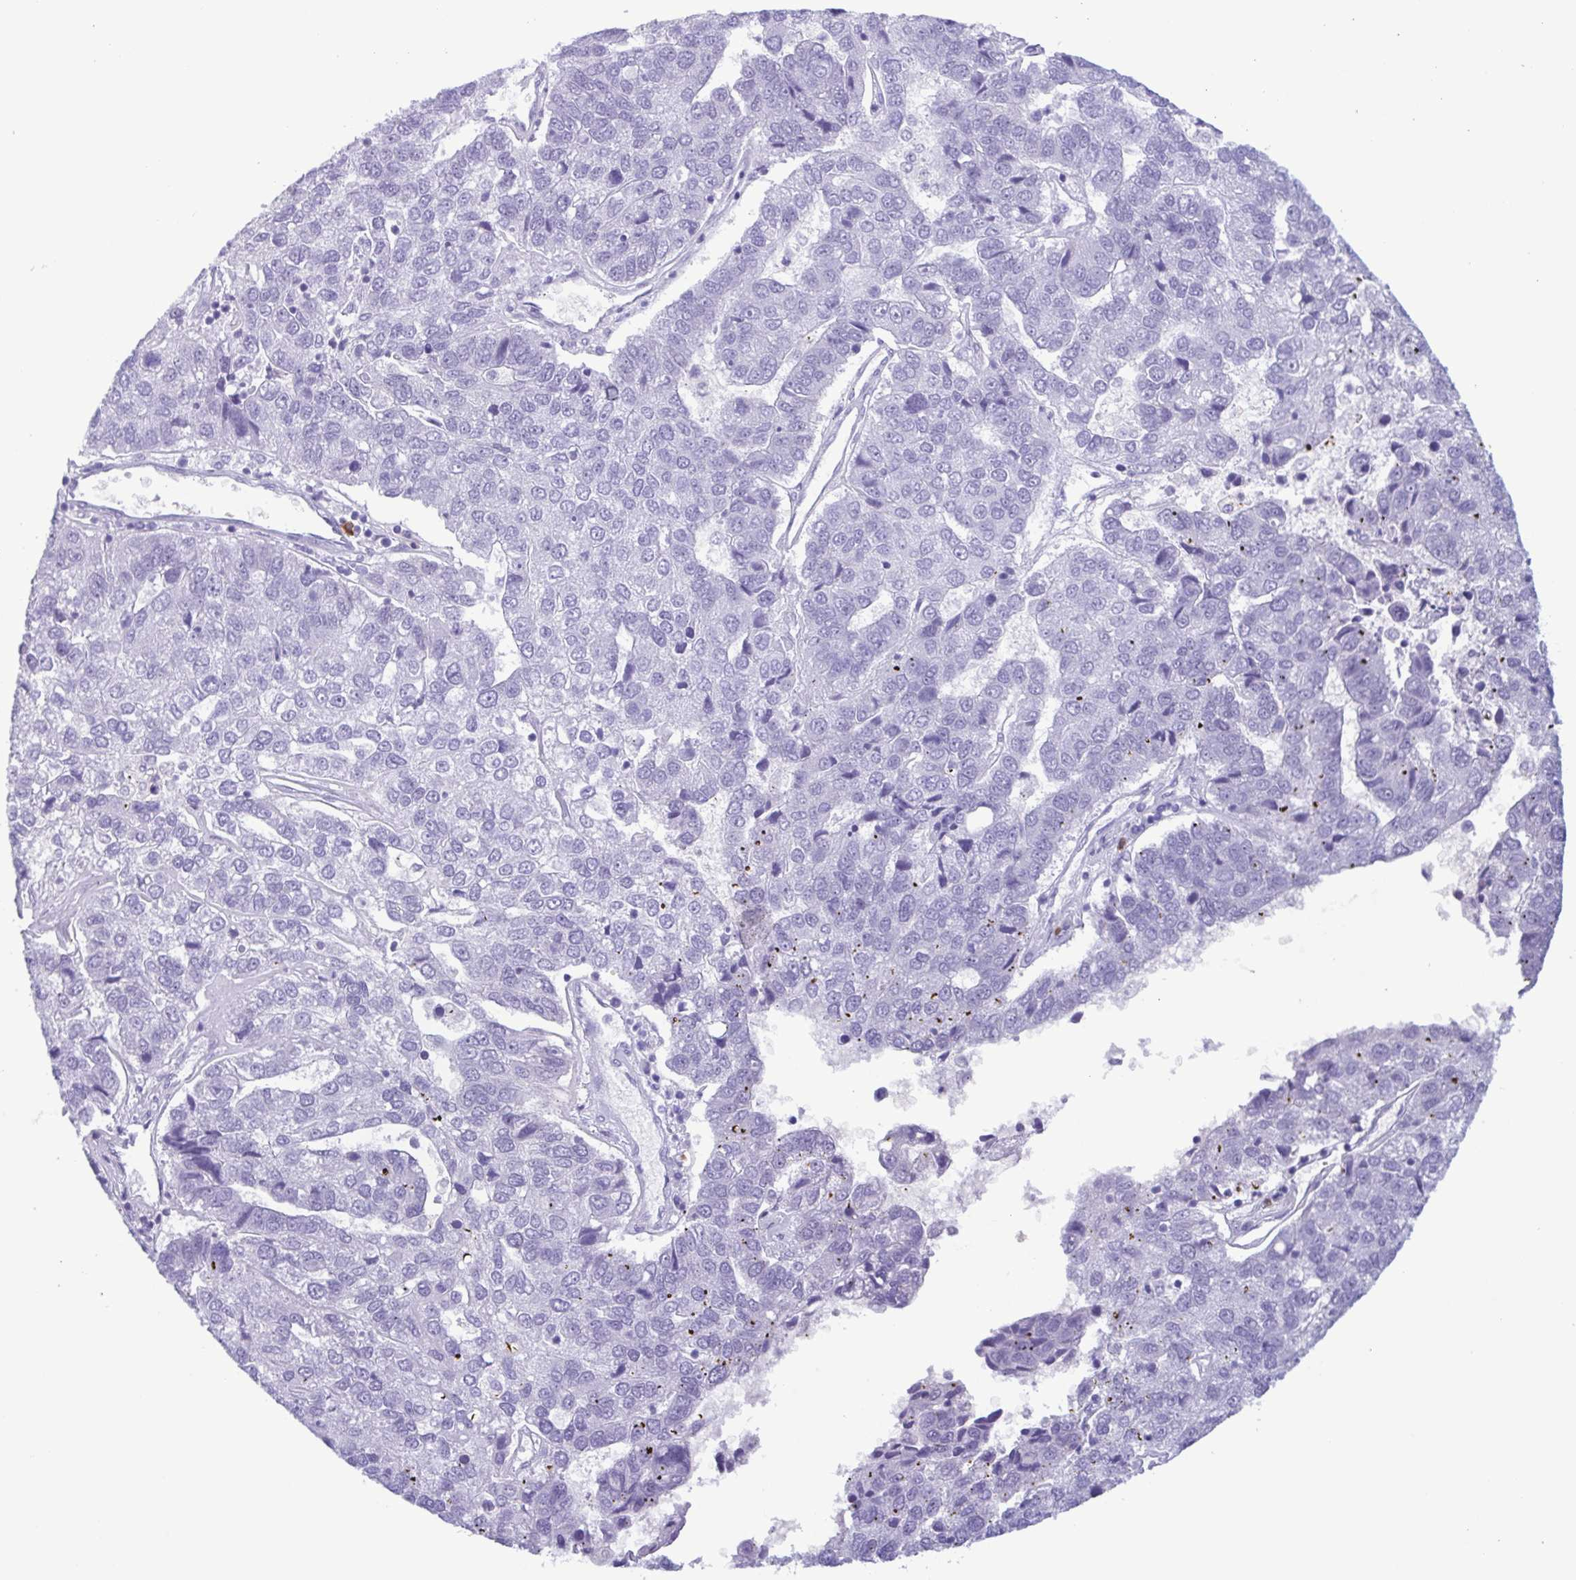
{"staining": {"intensity": "negative", "quantity": "none", "location": "none"}, "tissue": "pancreatic cancer", "cell_type": "Tumor cells", "image_type": "cancer", "snomed": [{"axis": "morphology", "description": "Adenocarcinoma, NOS"}, {"axis": "topography", "description": "Pancreas"}], "caption": "Tumor cells are negative for protein expression in human adenocarcinoma (pancreatic).", "gene": "LTF", "patient": {"sex": "female", "age": 61}}